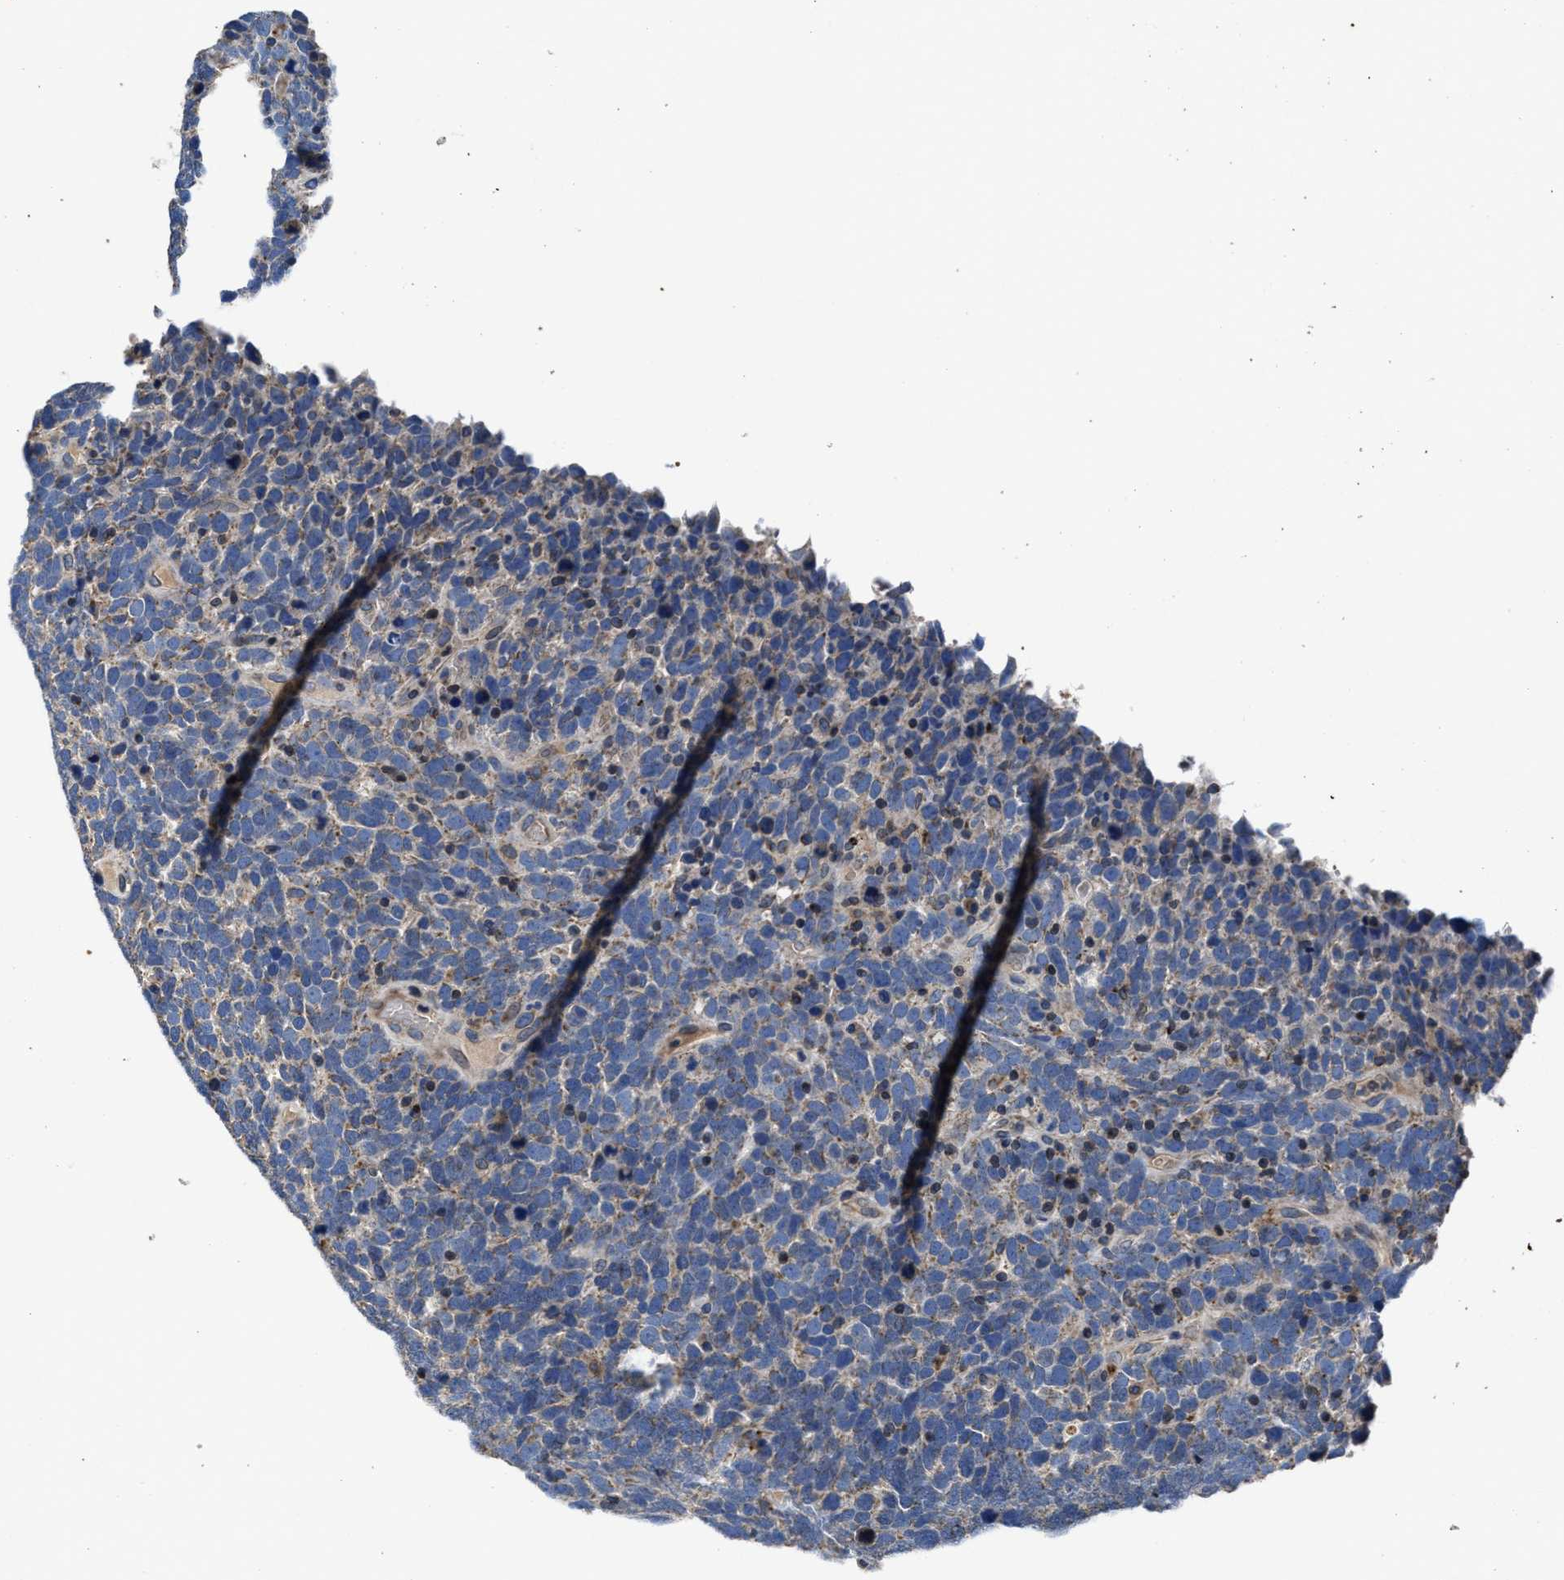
{"staining": {"intensity": "weak", "quantity": ">75%", "location": "cytoplasmic/membranous"}, "tissue": "urothelial cancer", "cell_type": "Tumor cells", "image_type": "cancer", "snomed": [{"axis": "morphology", "description": "Urothelial carcinoma, High grade"}, {"axis": "topography", "description": "Urinary bladder"}], "caption": "Weak cytoplasmic/membranous staining is appreciated in approximately >75% of tumor cells in urothelial cancer.", "gene": "CACNA1D", "patient": {"sex": "female", "age": 82}}